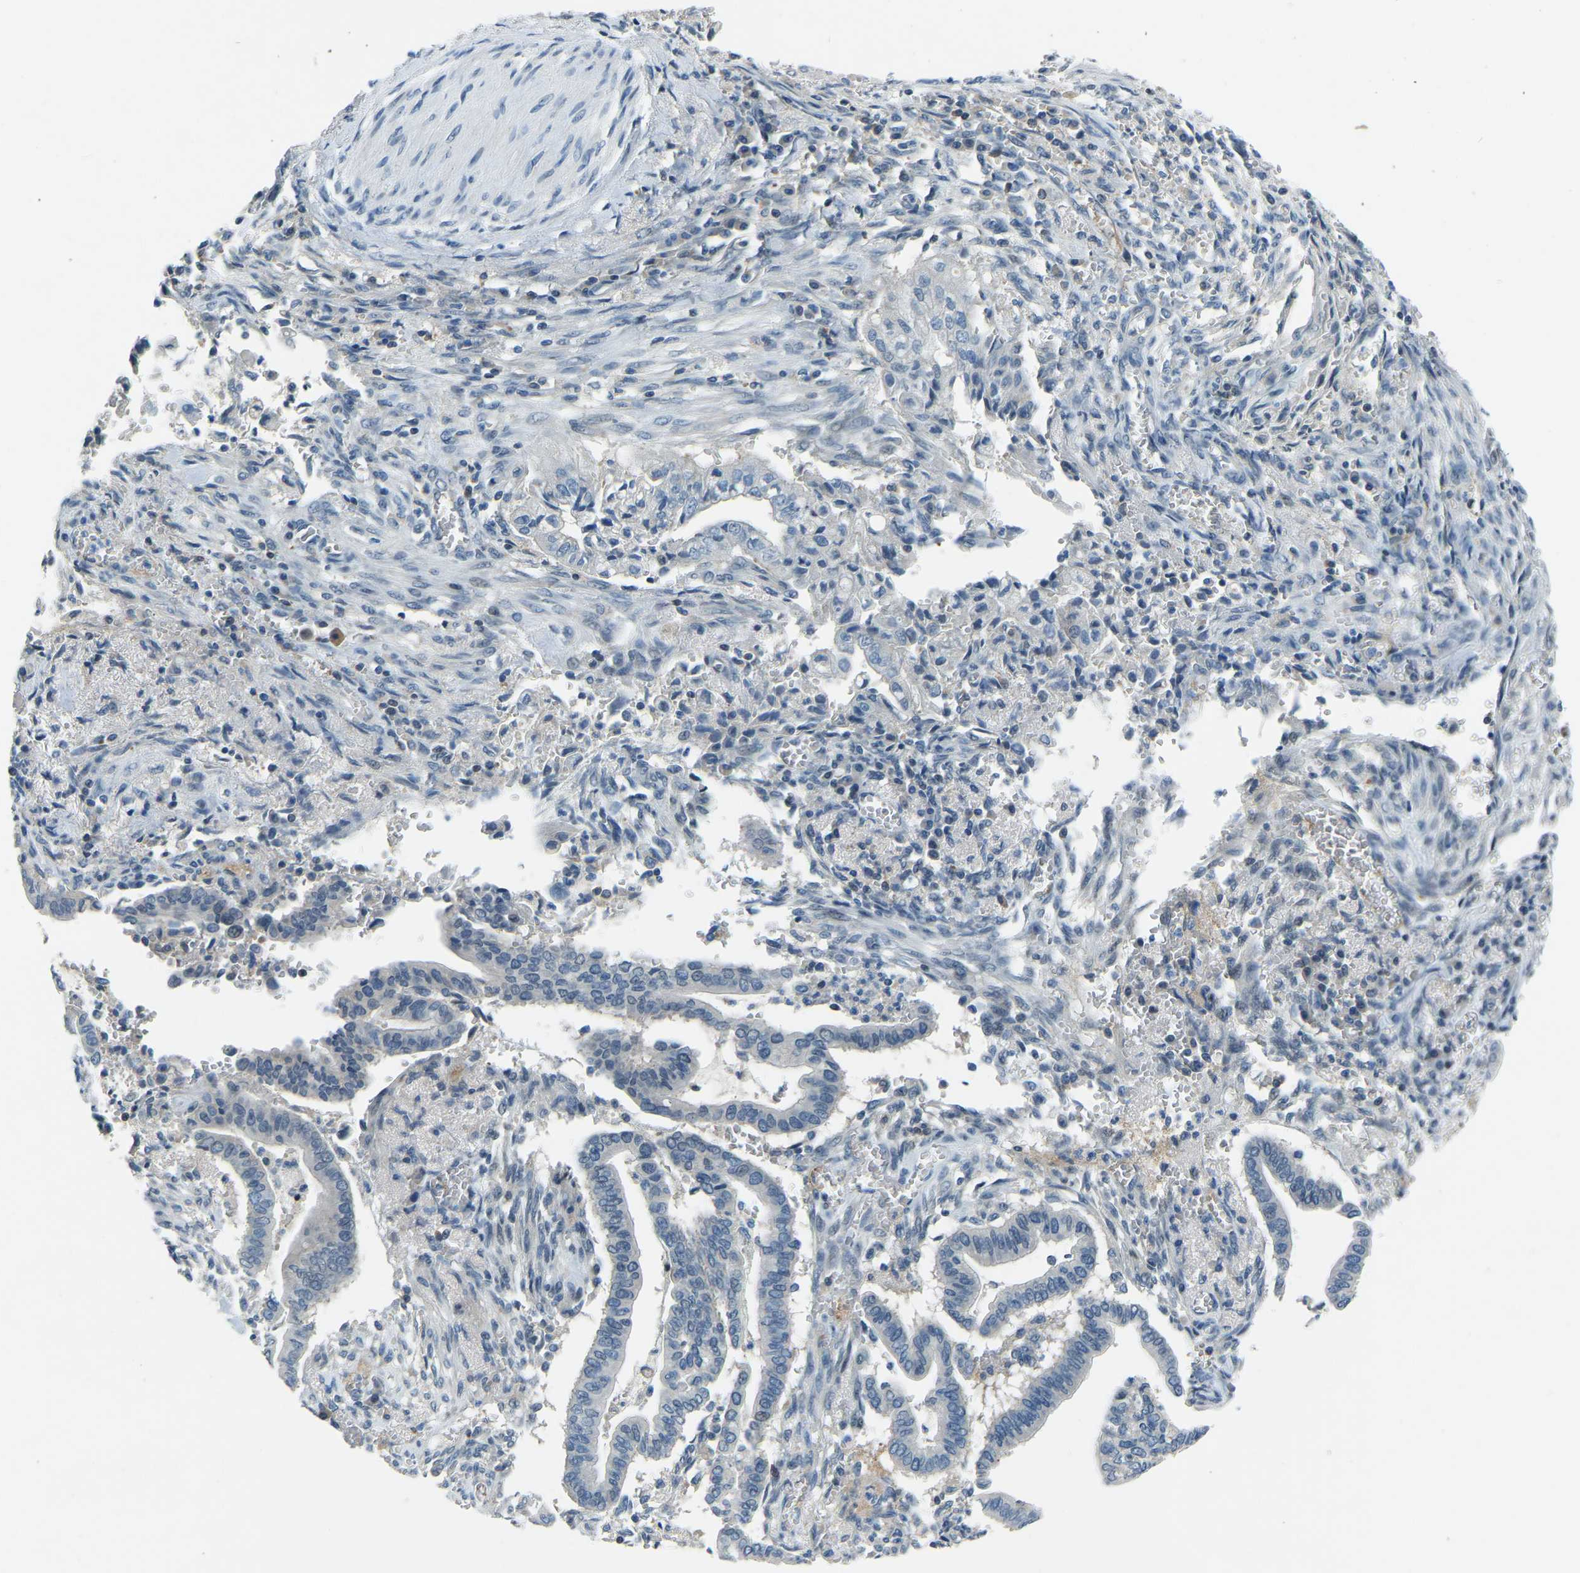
{"staining": {"intensity": "negative", "quantity": "none", "location": "none"}, "tissue": "cervical cancer", "cell_type": "Tumor cells", "image_type": "cancer", "snomed": [{"axis": "morphology", "description": "Adenocarcinoma, NOS"}, {"axis": "topography", "description": "Cervix"}], "caption": "This is an immunohistochemistry (IHC) histopathology image of cervical cancer (adenocarcinoma). There is no positivity in tumor cells.", "gene": "XIRP1", "patient": {"sex": "female", "age": 44}}